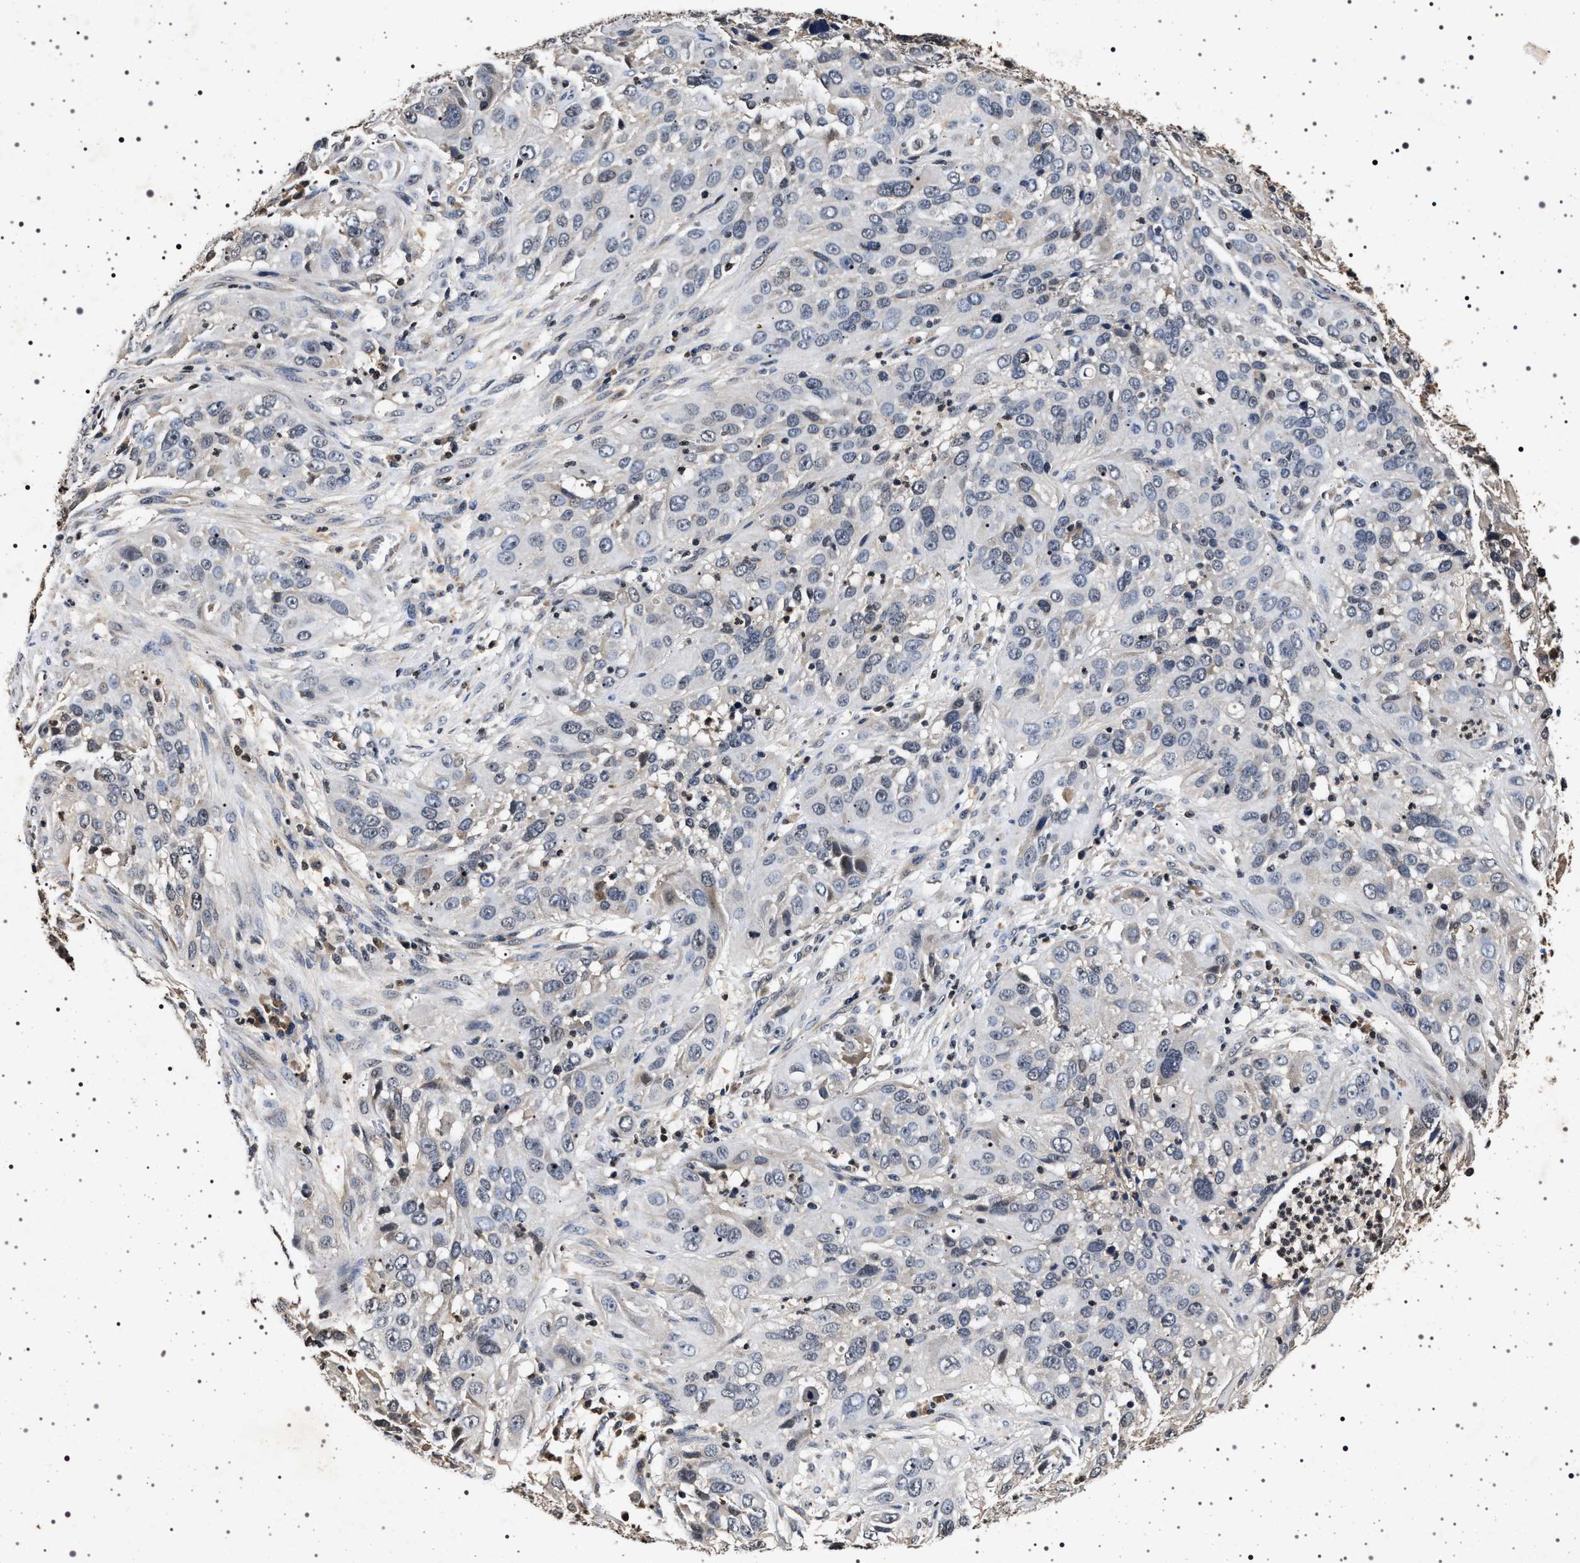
{"staining": {"intensity": "negative", "quantity": "none", "location": "none"}, "tissue": "cervical cancer", "cell_type": "Tumor cells", "image_type": "cancer", "snomed": [{"axis": "morphology", "description": "Squamous cell carcinoma, NOS"}, {"axis": "topography", "description": "Cervix"}], "caption": "DAB immunohistochemical staining of cervical cancer (squamous cell carcinoma) demonstrates no significant staining in tumor cells. Nuclei are stained in blue.", "gene": "CDKN1B", "patient": {"sex": "female", "age": 32}}